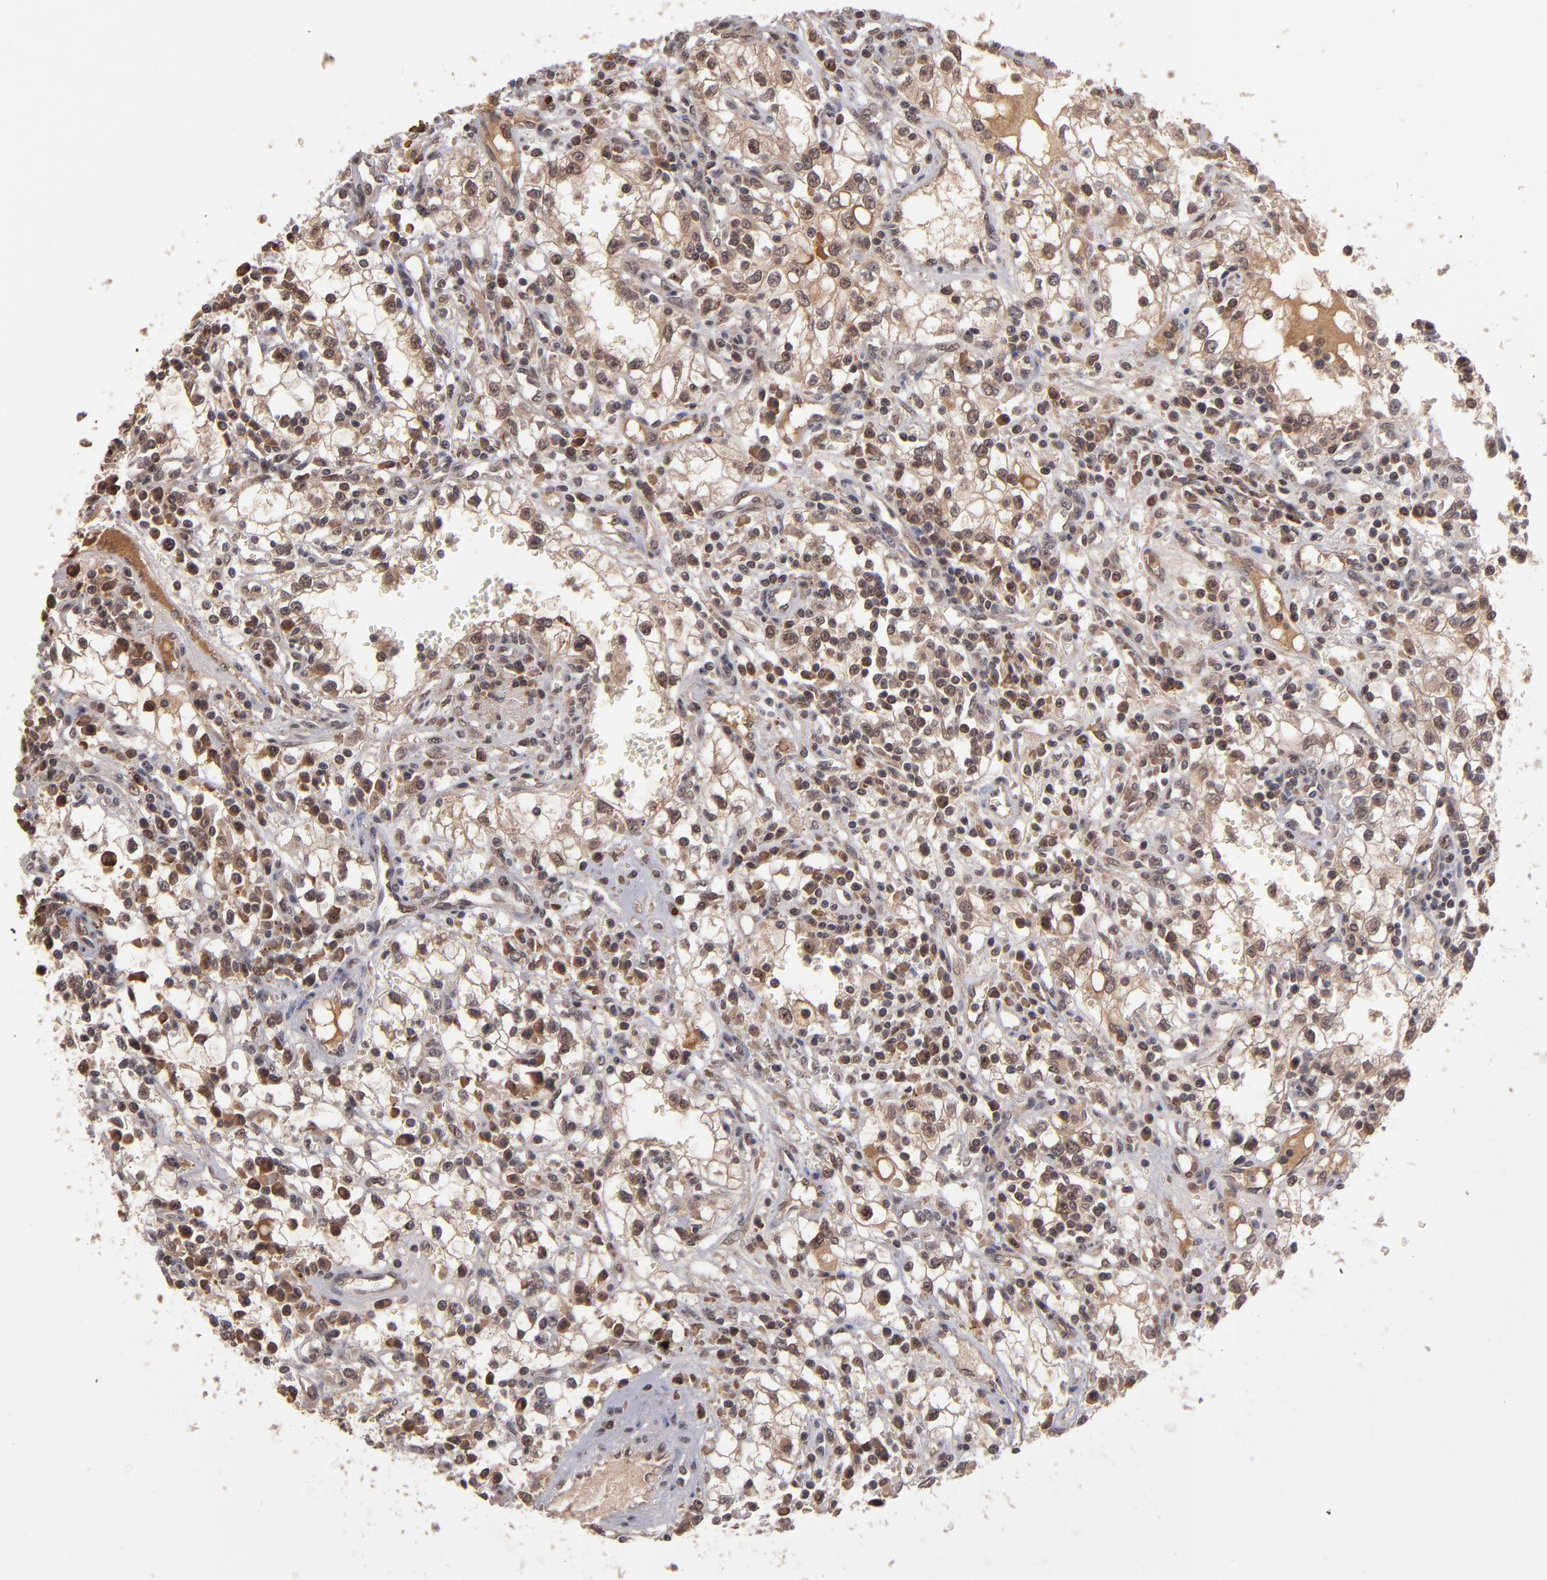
{"staining": {"intensity": "moderate", "quantity": ">75%", "location": "nuclear"}, "tissue": "renal cancer", "cell_type": "Tumor cells", "image_type": "cancer", "snomed": [{"axis": "morphology", "description": "Adenocarcinoma, NOS"}, {"axis": "topography", "description": "Kidney"}], "caption": "A brown stain highlights moderate nuclear positivity of a protein in human renal adenocarcinoma tumor cells.", "gene": "ABHD12B", "patient": {"sex": "male", "age": 82}}